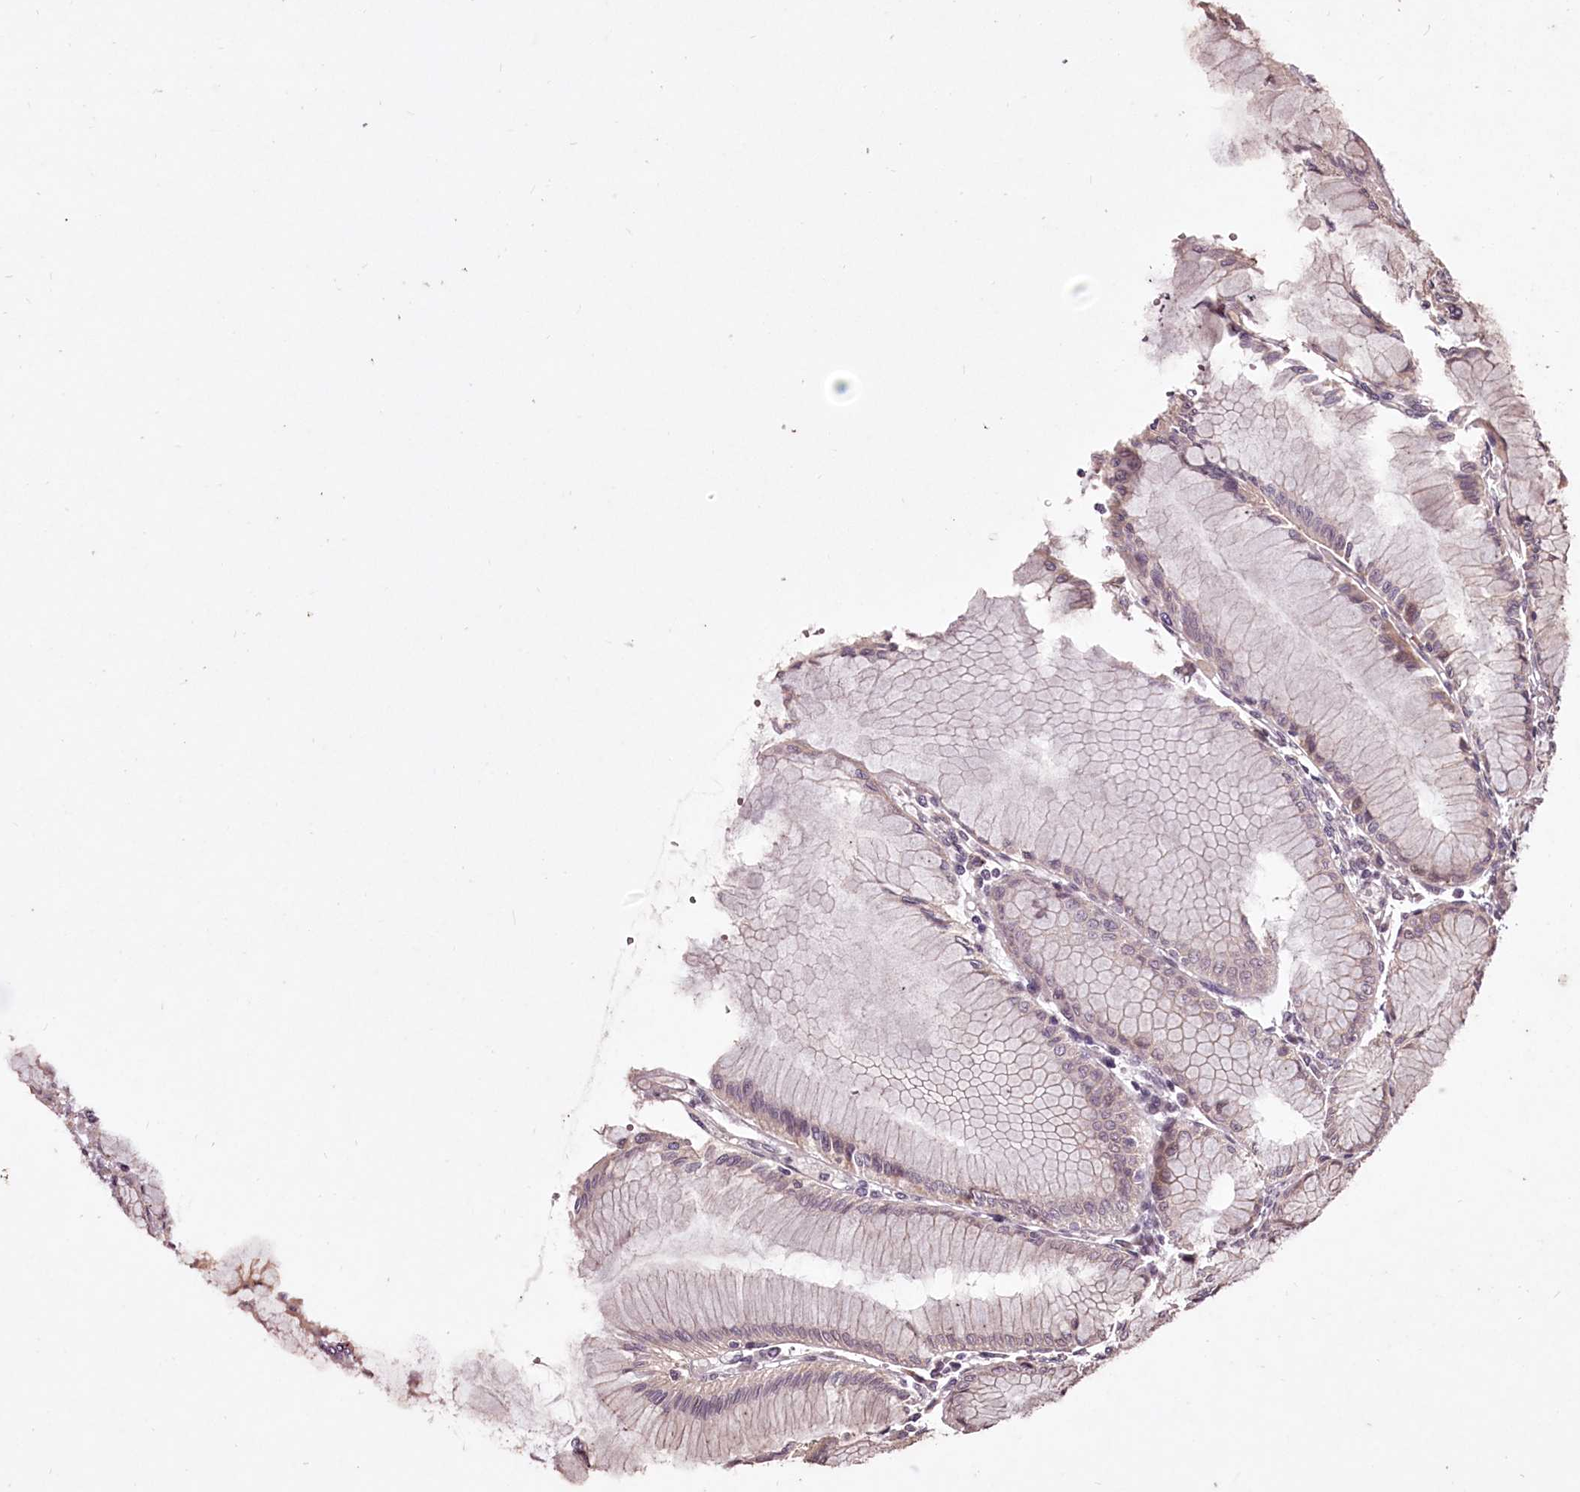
{"staining": {"intensity": "weak", "quantity": "<25%", "location": "cytoplasmic/membranous"}, "tissue": "stomach", "cell_type": "Glandular cells", "image_type": "normal", "snomed": [{"axis": "morphology", "description": "Normal tissue, NOS"}, {"axis": "topography", "description": "Stomach"}], "caption": "IHC image of unremarkable stomach: stomach stained with DAB (3,3'-diaminobenzidine) displays no significant protein positivity in glandular cells. Nuclei are stained in blue.", "gene": "ADRA1D", "patient": {"sex": "female", "age": 57}}